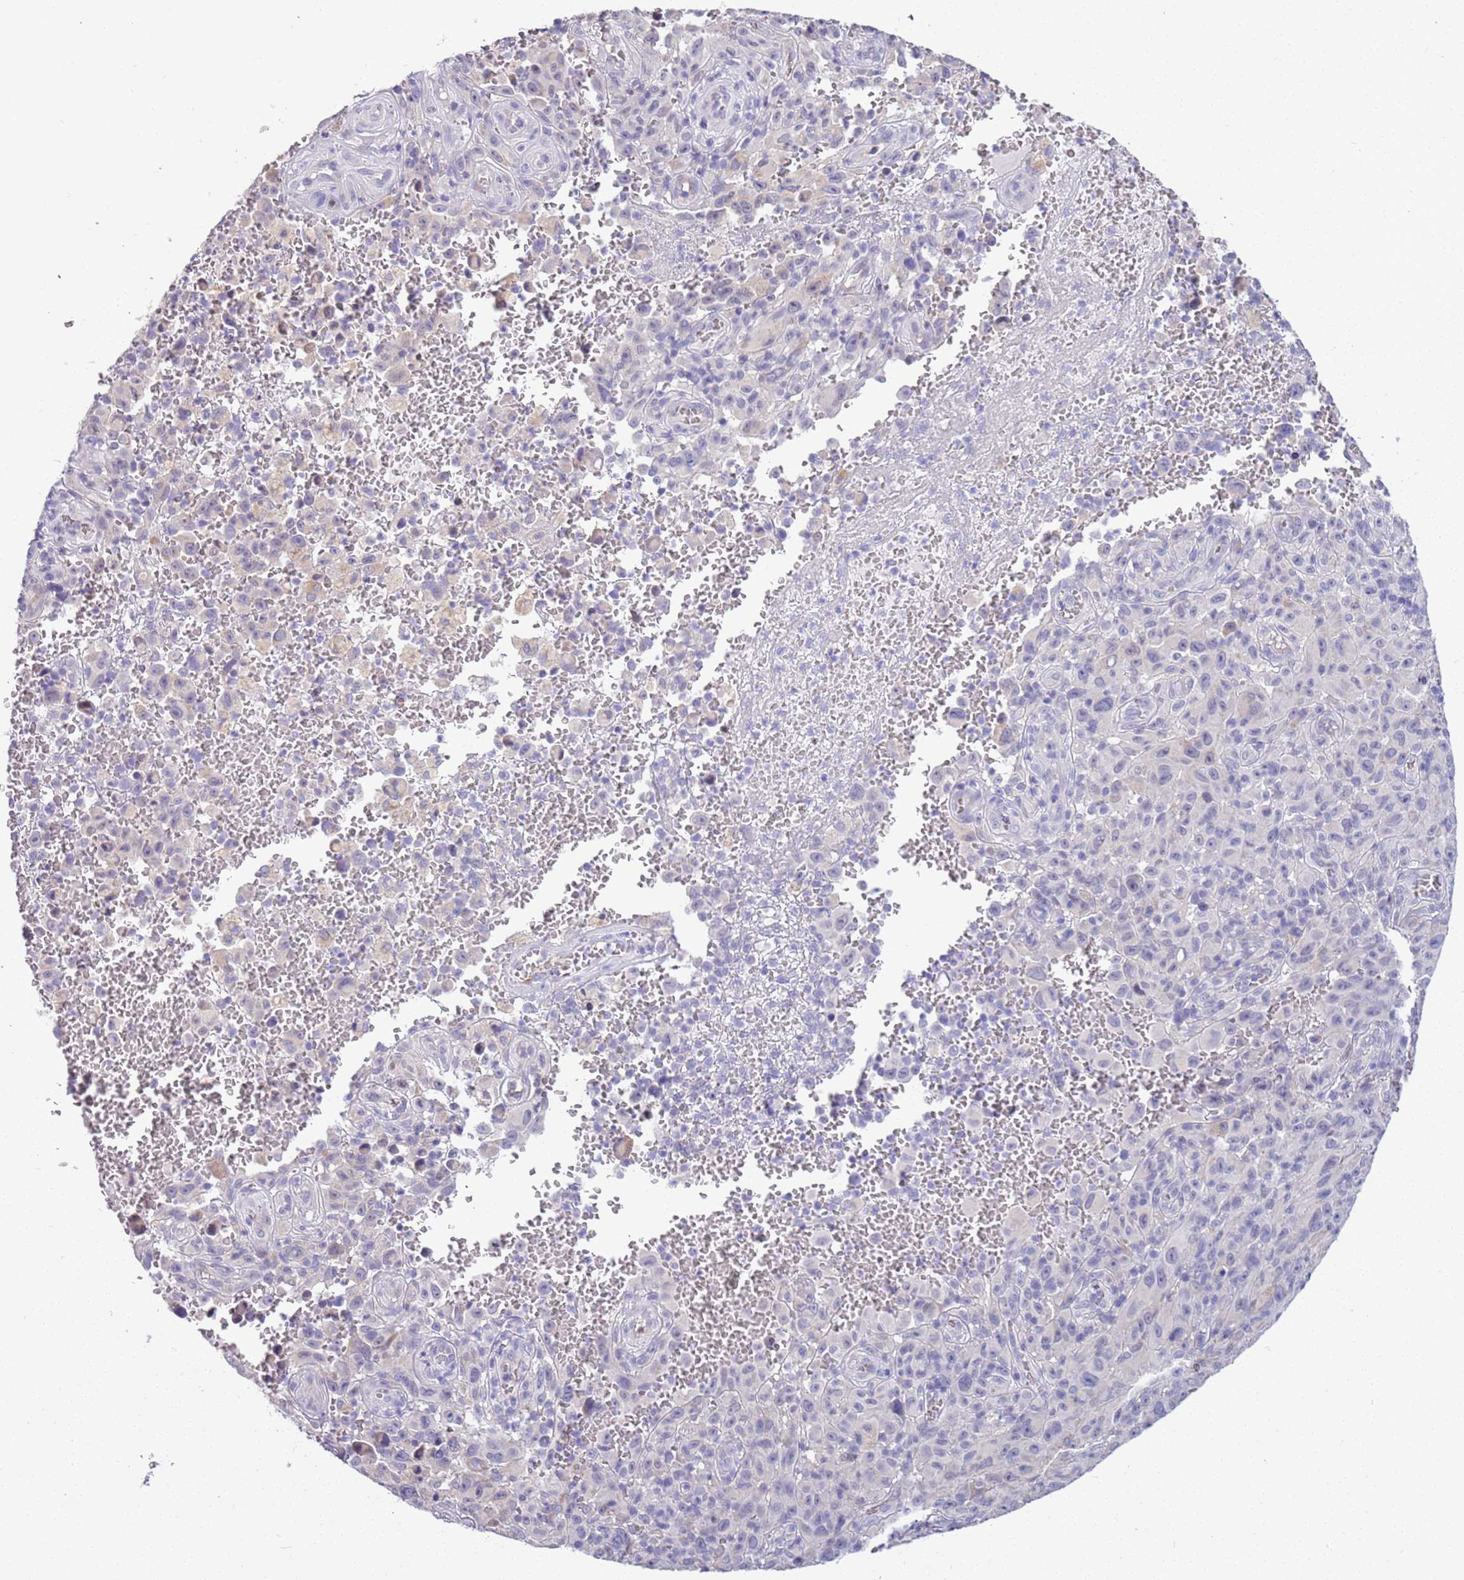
{"staining": {"intensity": "negative", "quantity": "none", "location": "none"}, "tissue": "melanoma", "cell_type": "Tumor cells", "image_type": "cancer", "snomed": [{"axis": "morphology", "description": "Malignant melanoma, NOS"}, {"axis": "topography", "description": "Skin"}], "caption": "Tumor cells show no significant protein staining in melanoma.", "gene": "BRMS1L", "patient": {"sex": "female", "age": 82}}